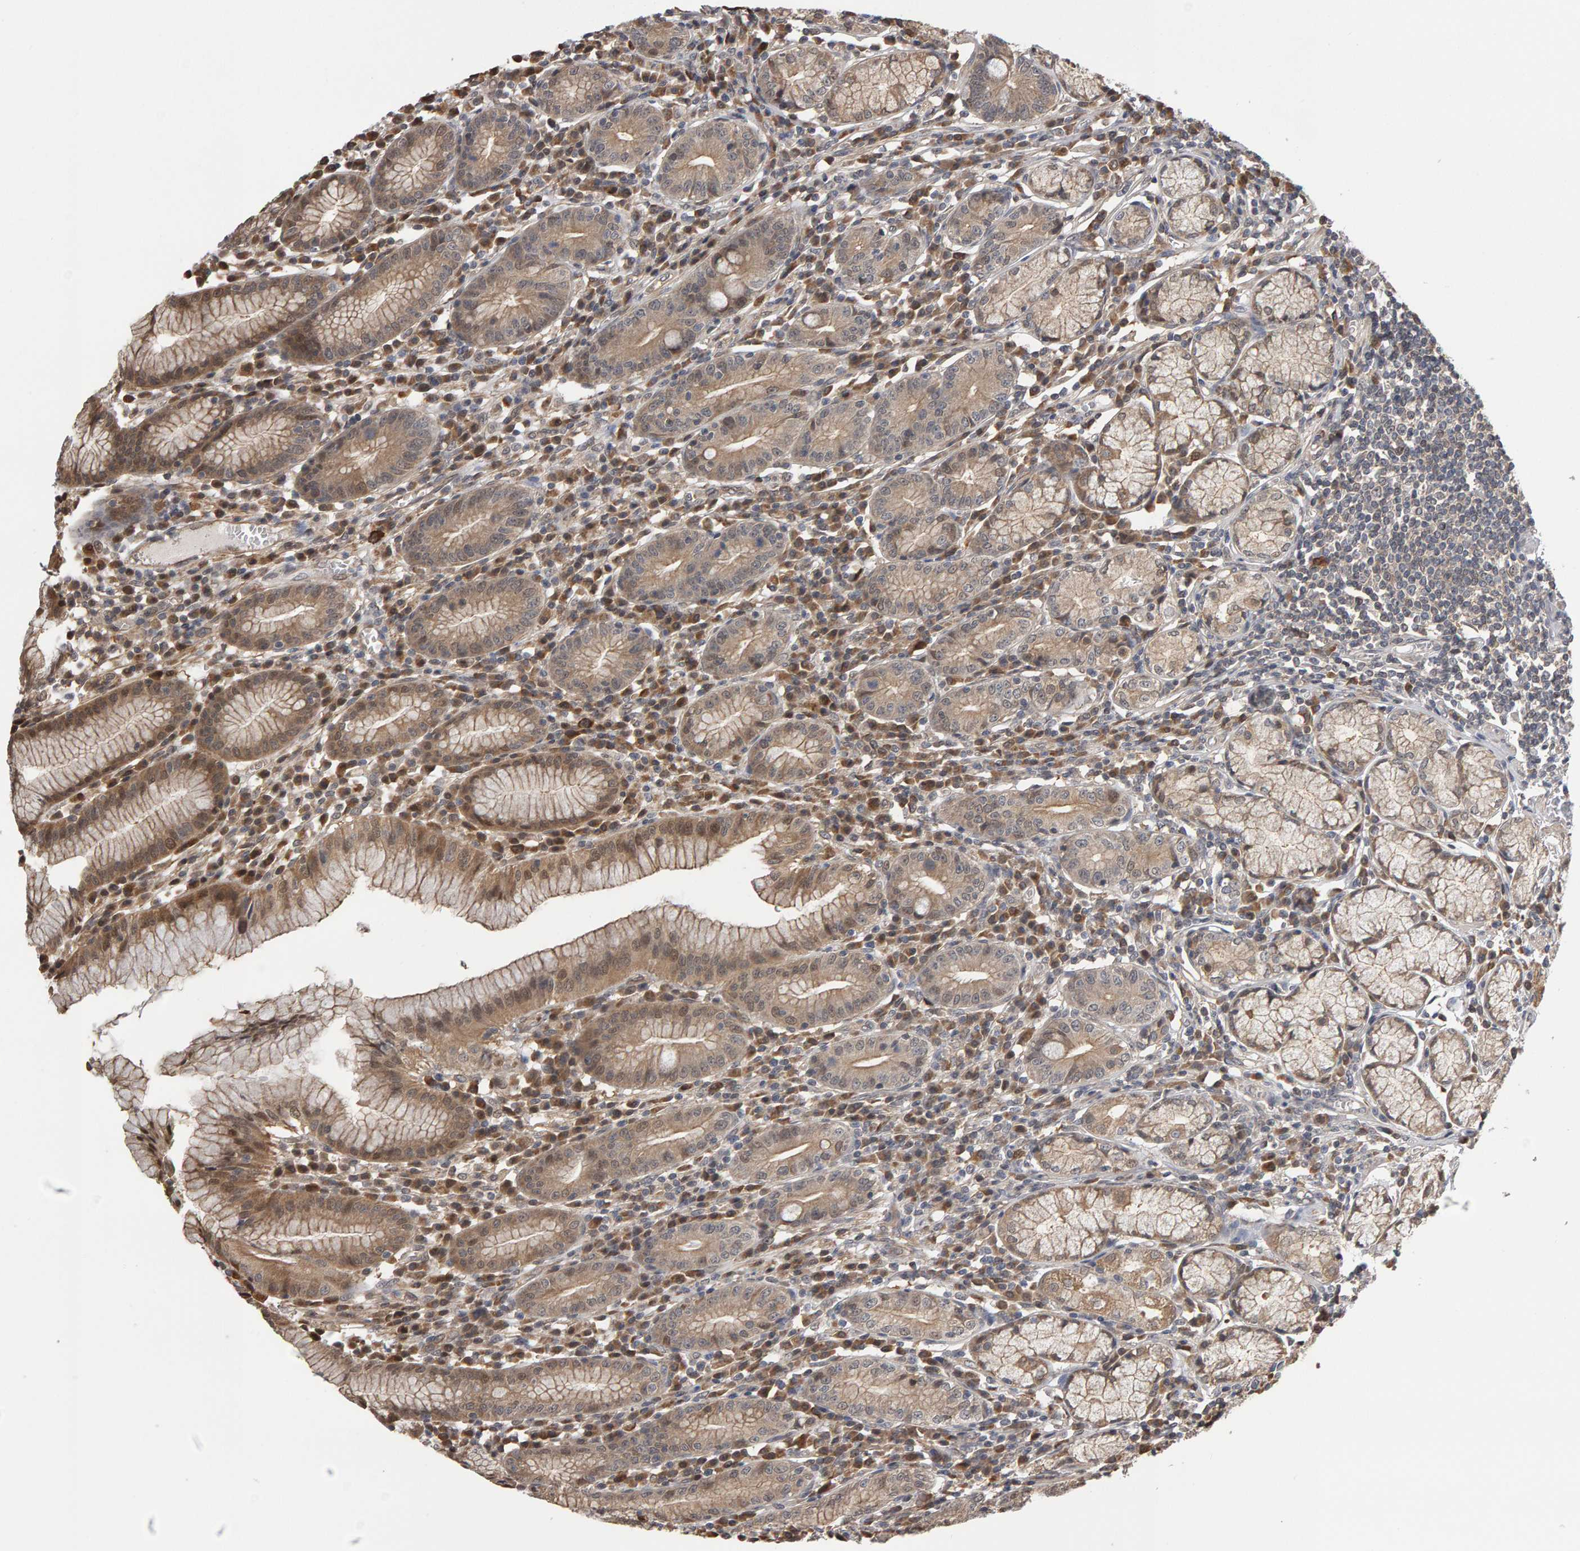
{"staining": {"intensity": "moderate", "quantity": ">75%", "location": "cytoplasmic/membranous,nuclear"}, "tissue": "stomach", "cell_type": "Glandular cells", "image_type": "normal", "snomed": [{"axis": "morphology", "description": "Normal tissue, NOS"}, {"axis": "topography", "description": "Stomach"}], "caption": "Stomach stained for a protein (brown) exhibits moderate cytoplasmic/membranous,nuclear positive positivity in about >75% of glandular cells.", "gene": "COASY", "patient": {"sex": "male", "age": 55}}